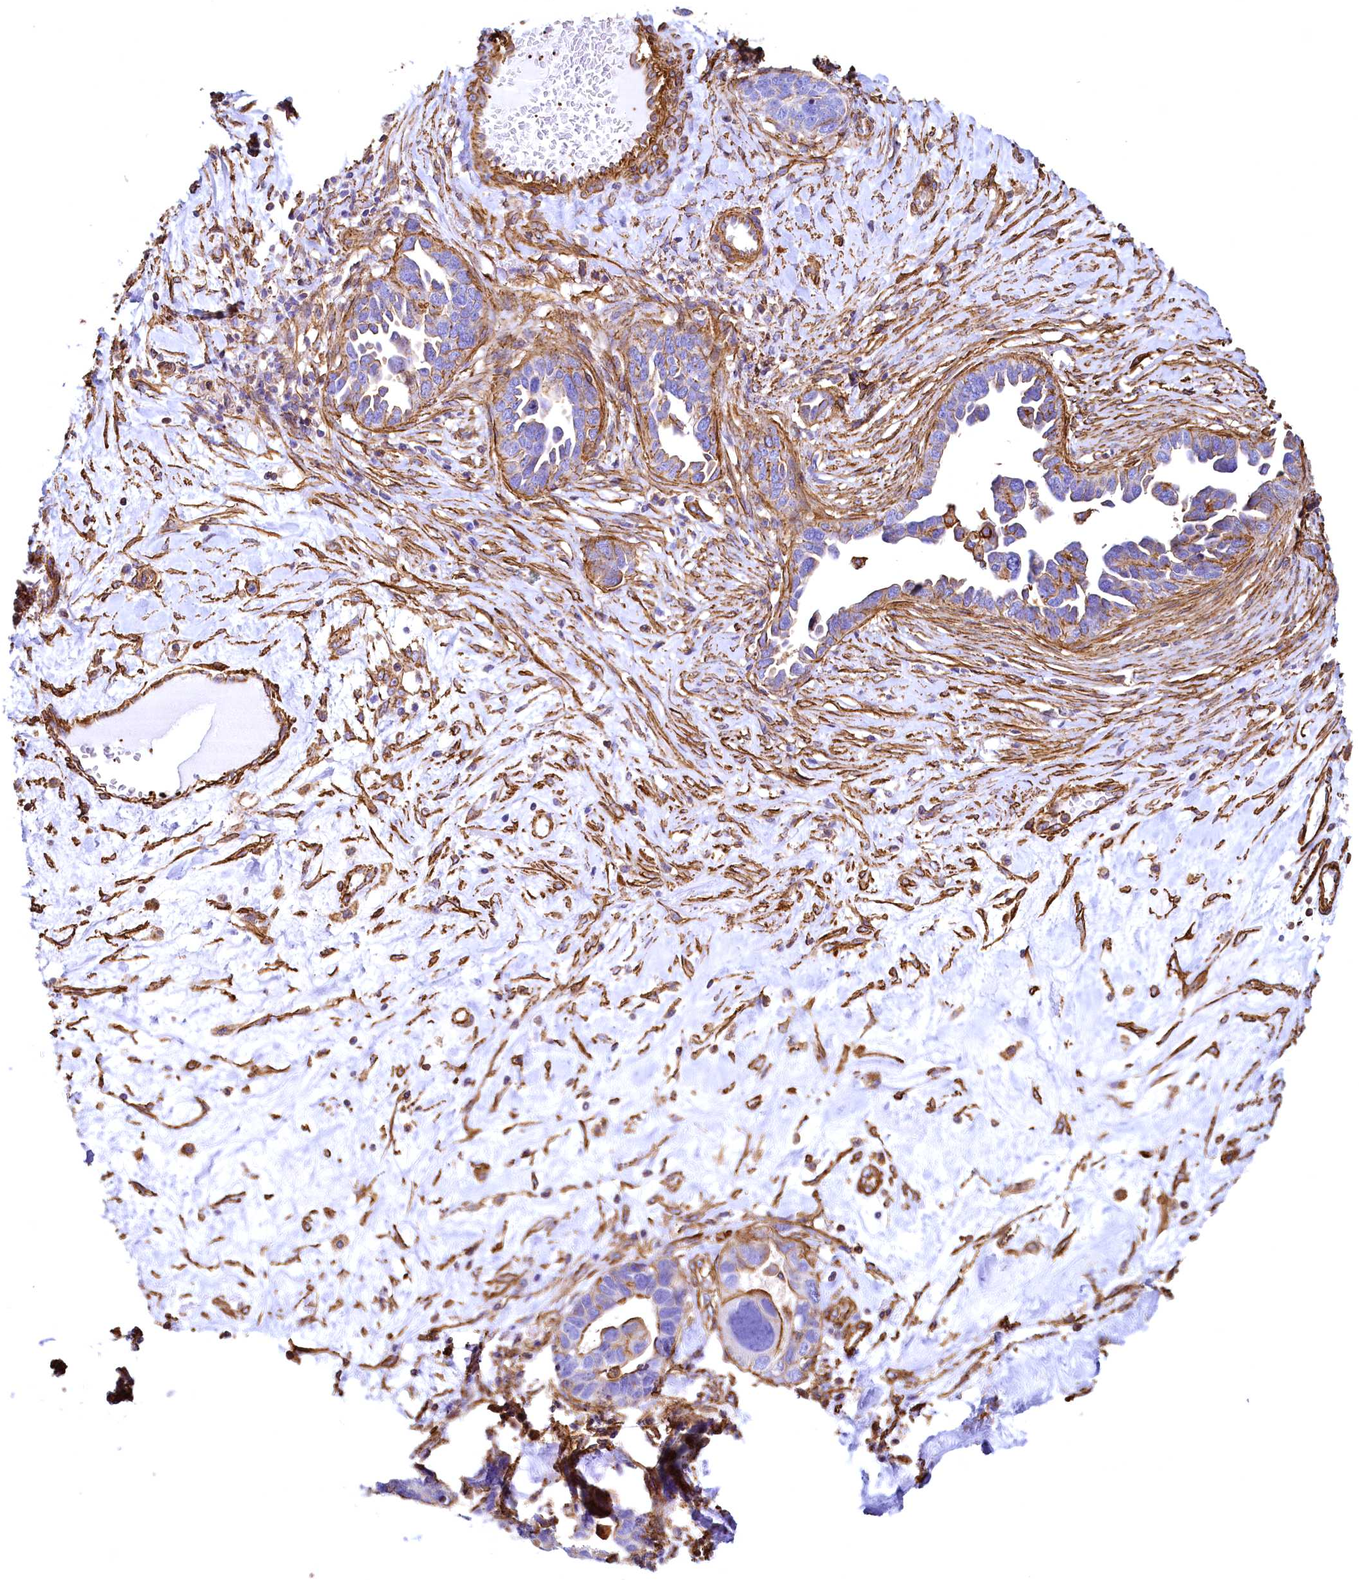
{"staining": {"intensity": "strong", "quantity": "25%-75%", "location": "cytoplasmic/membranous"}, "tissue": "ovarian cancer", "cell_type": "Tumor cells", "image_type": "cancer", "snomed": [{"axis": "morphology", "description": "Cystadenocarcinoma, serous, NOS"}, {"axis": "topography", "description": "Ovary"}], "caption": "IHC photomicrograph of human ovarian cancer (serous cystadenocarcinoma) stained for a protein (brown), which displays high levels of strong cytoplasmic/membranous staining in about 25%-75% of tumor cells.", "gene": "THBS1", "patient": {"sex": "female", "age": 54}}